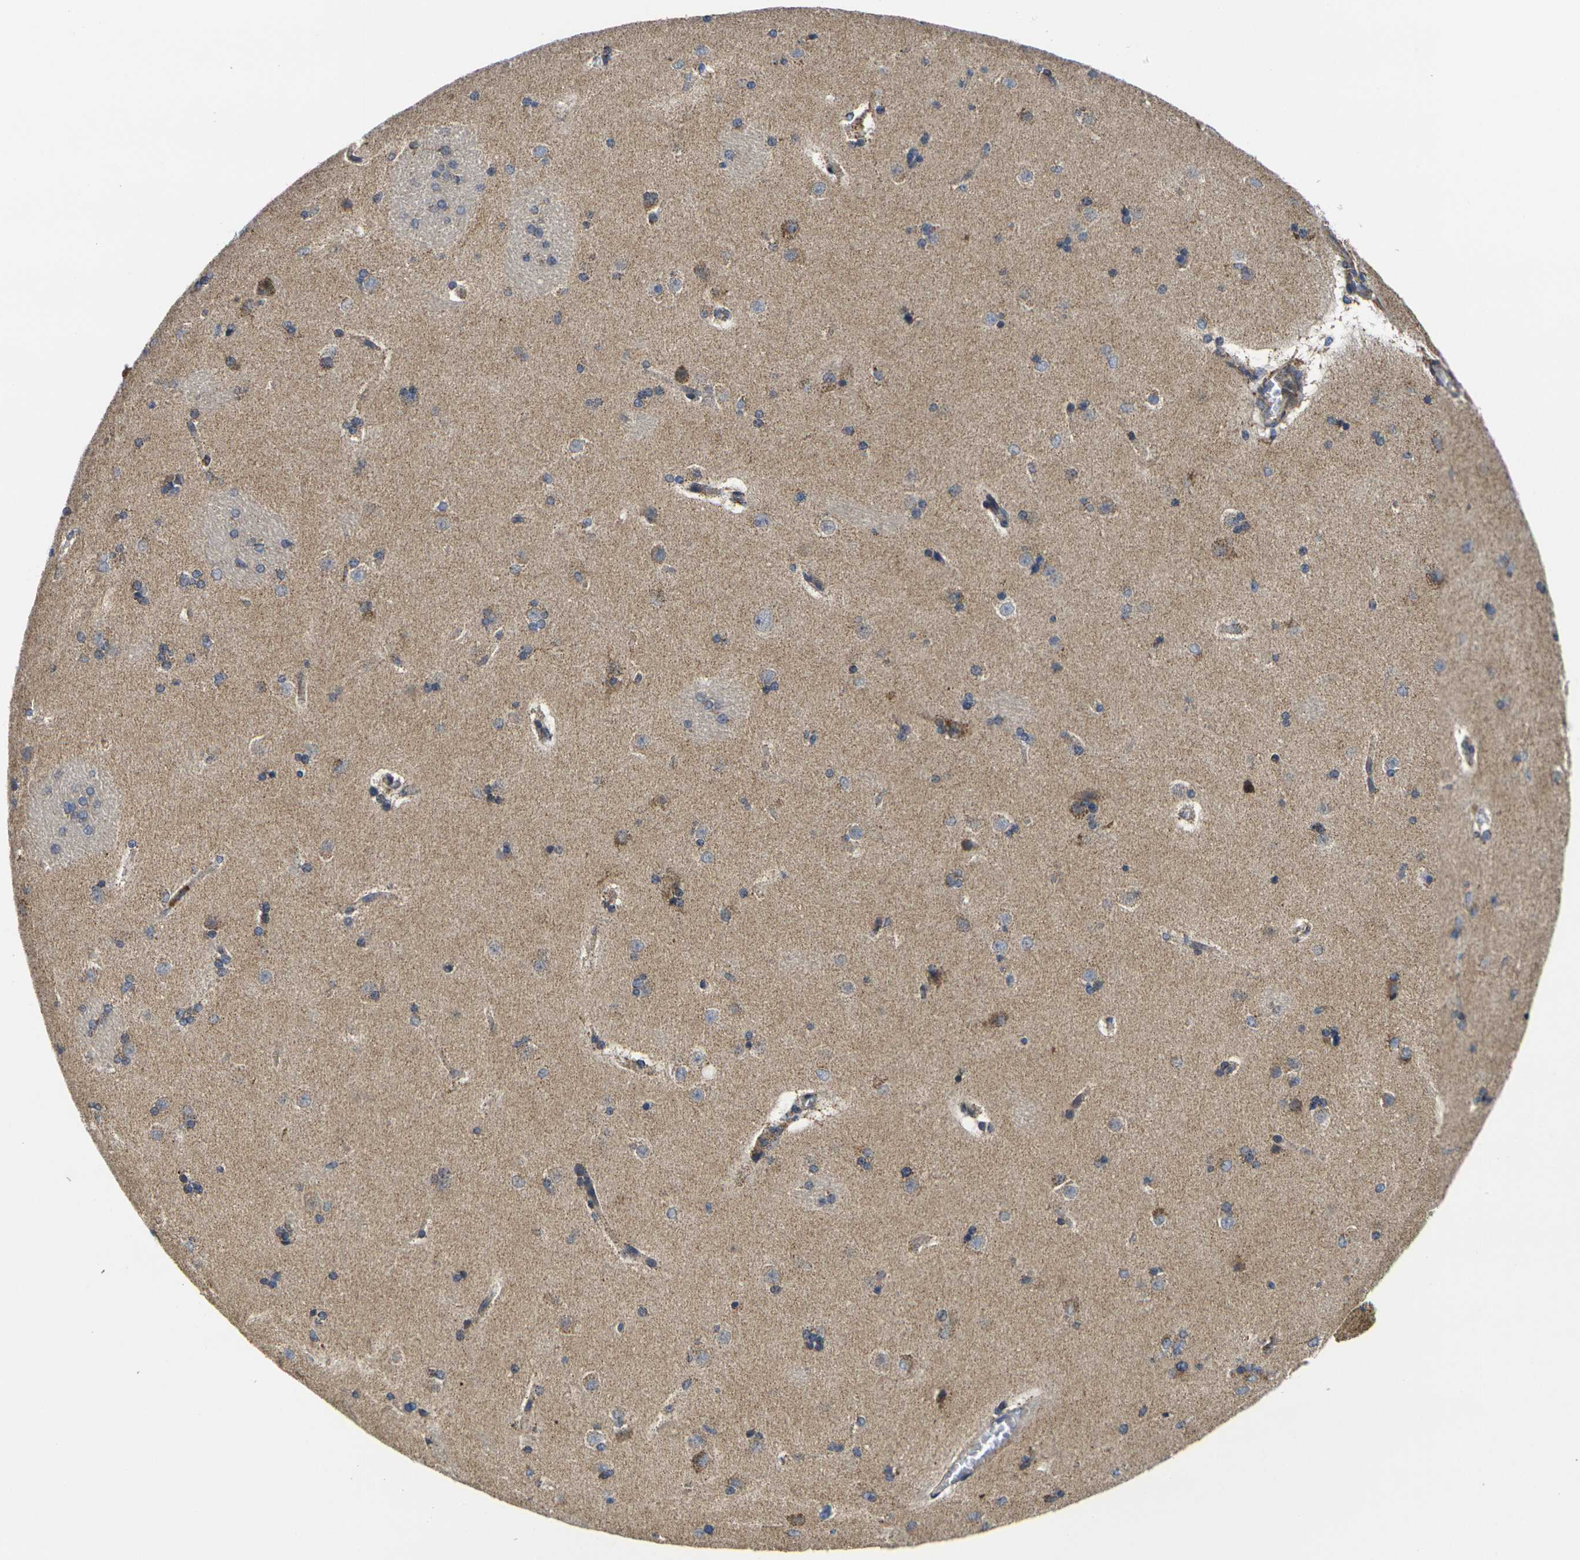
{"staining": {"intensity": "moderate", "quantity": "<25%", "location": "cytoplasmic/membranous"}, "tissue": "caudate", "cell_type": "Glial cells", "image_type": "normal", "snomed": [{"axis": "morphology", "description": "Normal tissue, NOS"}, {"axis": "topography", "description": "Lateral ventricle wall"}], "caption": "Protein expression analysis of benign human caudate reveals moderate cytoplasmic/membranous staining in about <25% of glial cells.", "gene": "P2RY11", "patient": {"sex": "female", "age": 19}}